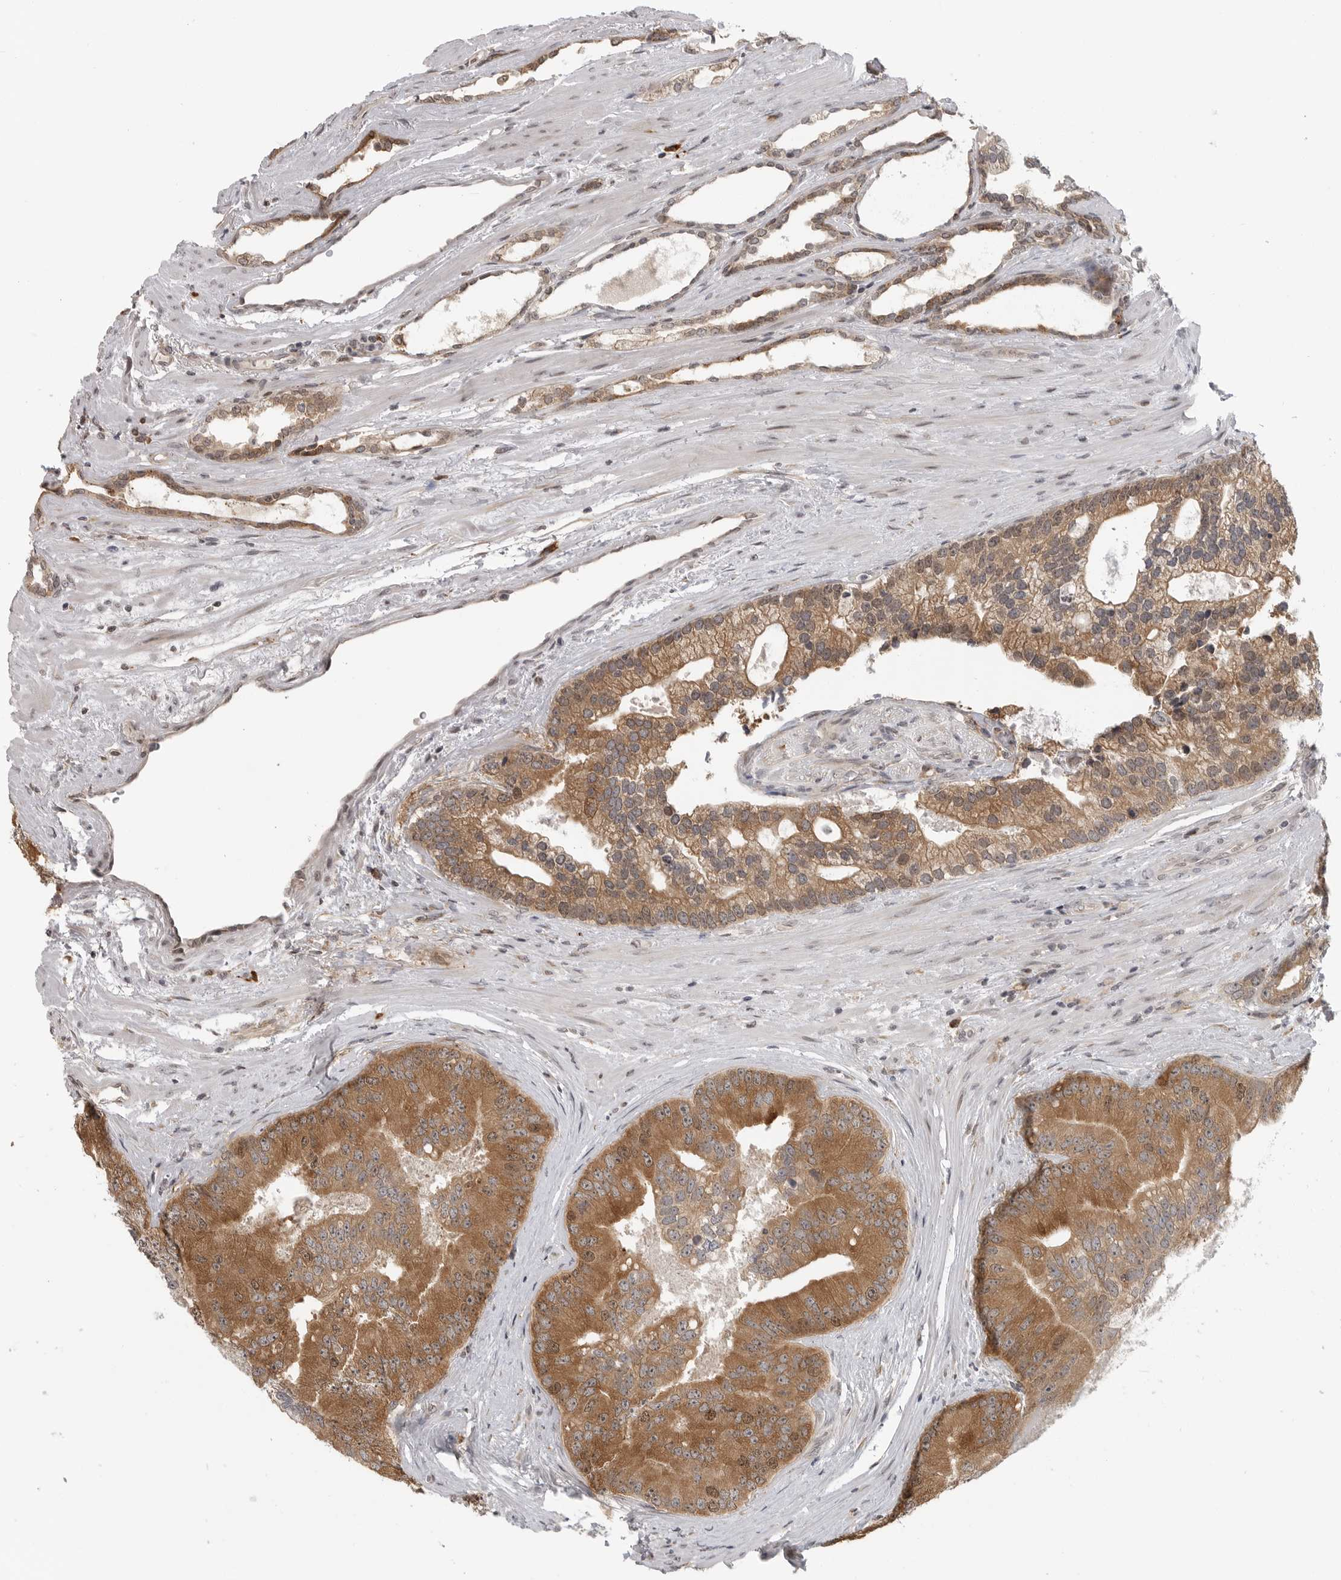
{"staining": {"intensity": "moderate", "quantity": ">75%", "location": "cytoplasmic/membranous,nuclear"}, "tissue": "prostate cancer", "cell_type": "Tumor cells", "image_type": "cancer", "snomed": [{"axis": "morphology", "description": "Adenocarcinoma, High grade"}, {"axis": "topography", "description": "Prostate"}], "caption": "An immunohistochemistry (IHC) photomicrograph of neoplastic tissue is shown. Protein staining in brown highlights moderate cytoplasmic/membranous and nuclear positivity in prostate cancer (high-grade adenocarcinoma) within tumor cells.", "gene": "CEP295NL", "patient": {"sex": "male", "age": 70}}